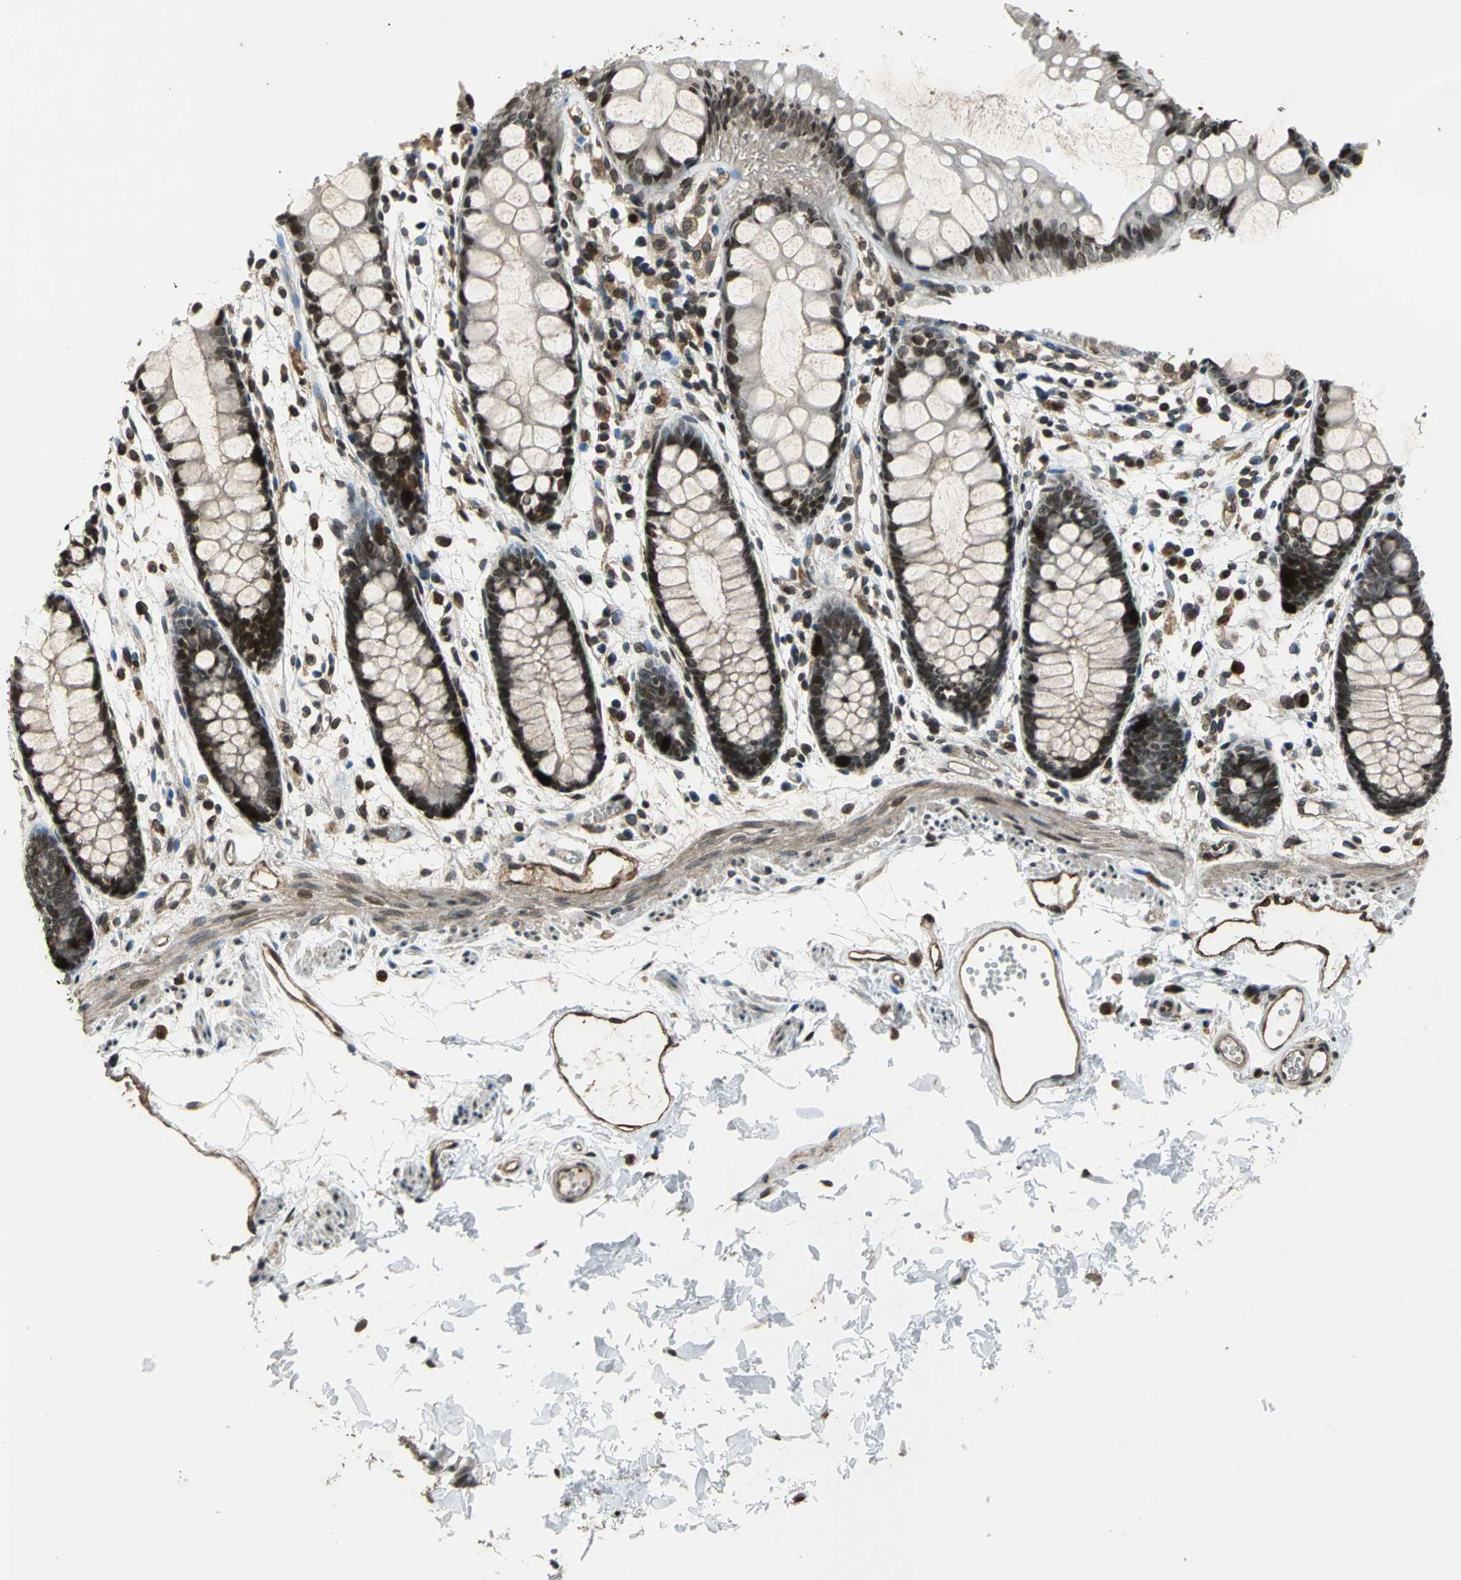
{"staining": {"intensity": "strong", "quantity": ">75%", "location": "nuclear"}, "tissue": "rectum", "cell_type": "Glandular cells", "image_type": "normal", "snomed": [{"axis": "morphology", "description": "Normal tissue, NOS"}, {"axis": "topography", "description": "Rectum"}], "caption": "Immunohistochemical staining of normal rectum exhibits high levels of strong nuclear staining in approximately >75% of glandular cells.", "gene": "BRIP1", "patient": {"sex": "female", "age": 66}}